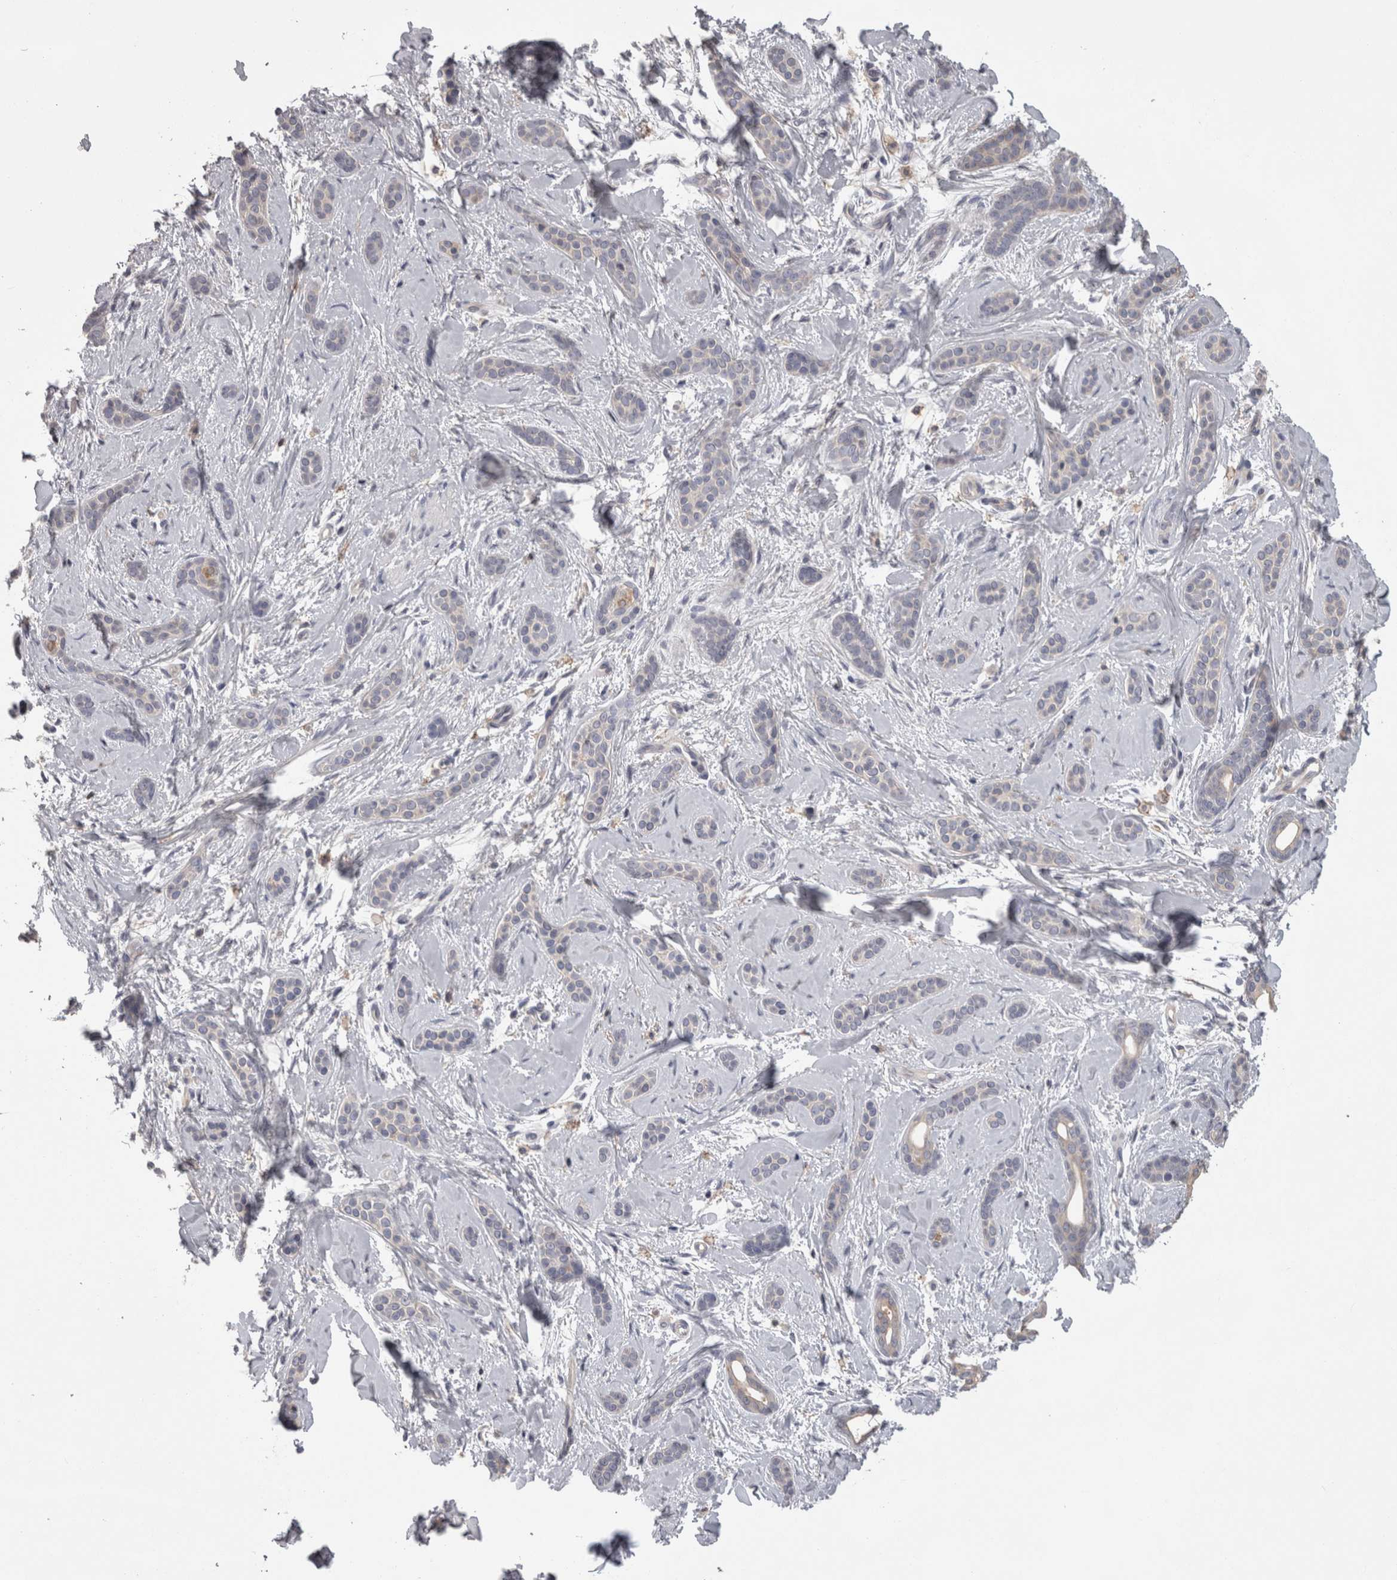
{"staining": {"intensity": "negative", "quantity": "none", "location": "none"}, "tissue": "skin cancer", "cell_type": "Tumor cells", "image_type": "cancer", "snomed": [{"axis": "morphology", "description": "Basal cell carcinoma"}, {"axis": "morphology", "description": "Adnexal tumor, benign"}, {"axis": "topography", "description": "Skin"}], "caption": "Basal cell carcinoma (skin) was stained to show a protein in brown. There is no significant expression in tumor cells. (Stains: DAB immunohistochemistry with hematoxylin counter stain, Microscopy: brightfield microscopy at high magnification).", "gene": "PON3", "patient": {"sex": "female", "age": 42}}